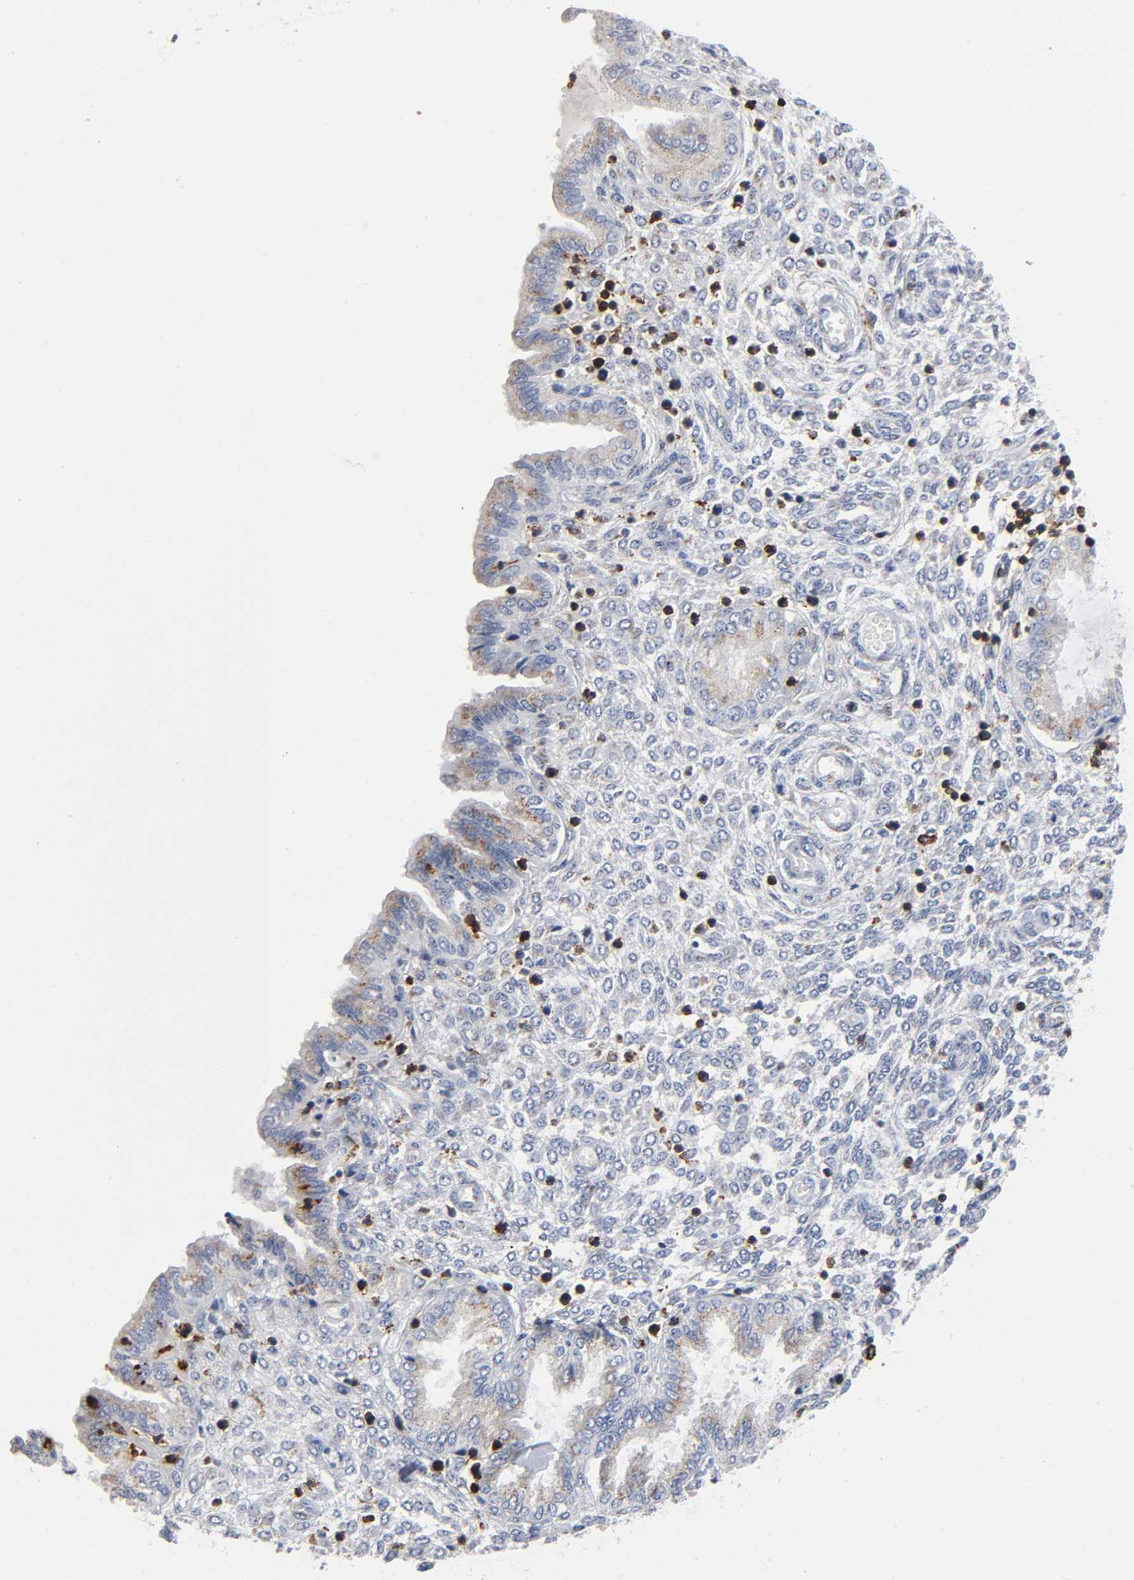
{"staining": {"intensity": "moderate", "quantity": "25%-75%", "location": "cytoplasmic/membranous"}, "tissue": "endometrium", "cell_type": "Cells in endometrial stroma", "image_type": "normal", "snomed": [{"axis": "morphology", "description": "Normal tissue, NOS"}, {"axis": "topography", "description": "Endometrium"}], "caption": "This histopathology image reveals immunohistochemistry (IHC) staining of normal endometrium, with medium moderate cytoplasmic/membranous staining in approximately 25%-75% of cells in endometrial stroma.", "gene": "CAPN10", "patient": {"sex": "female", "age": 33}}